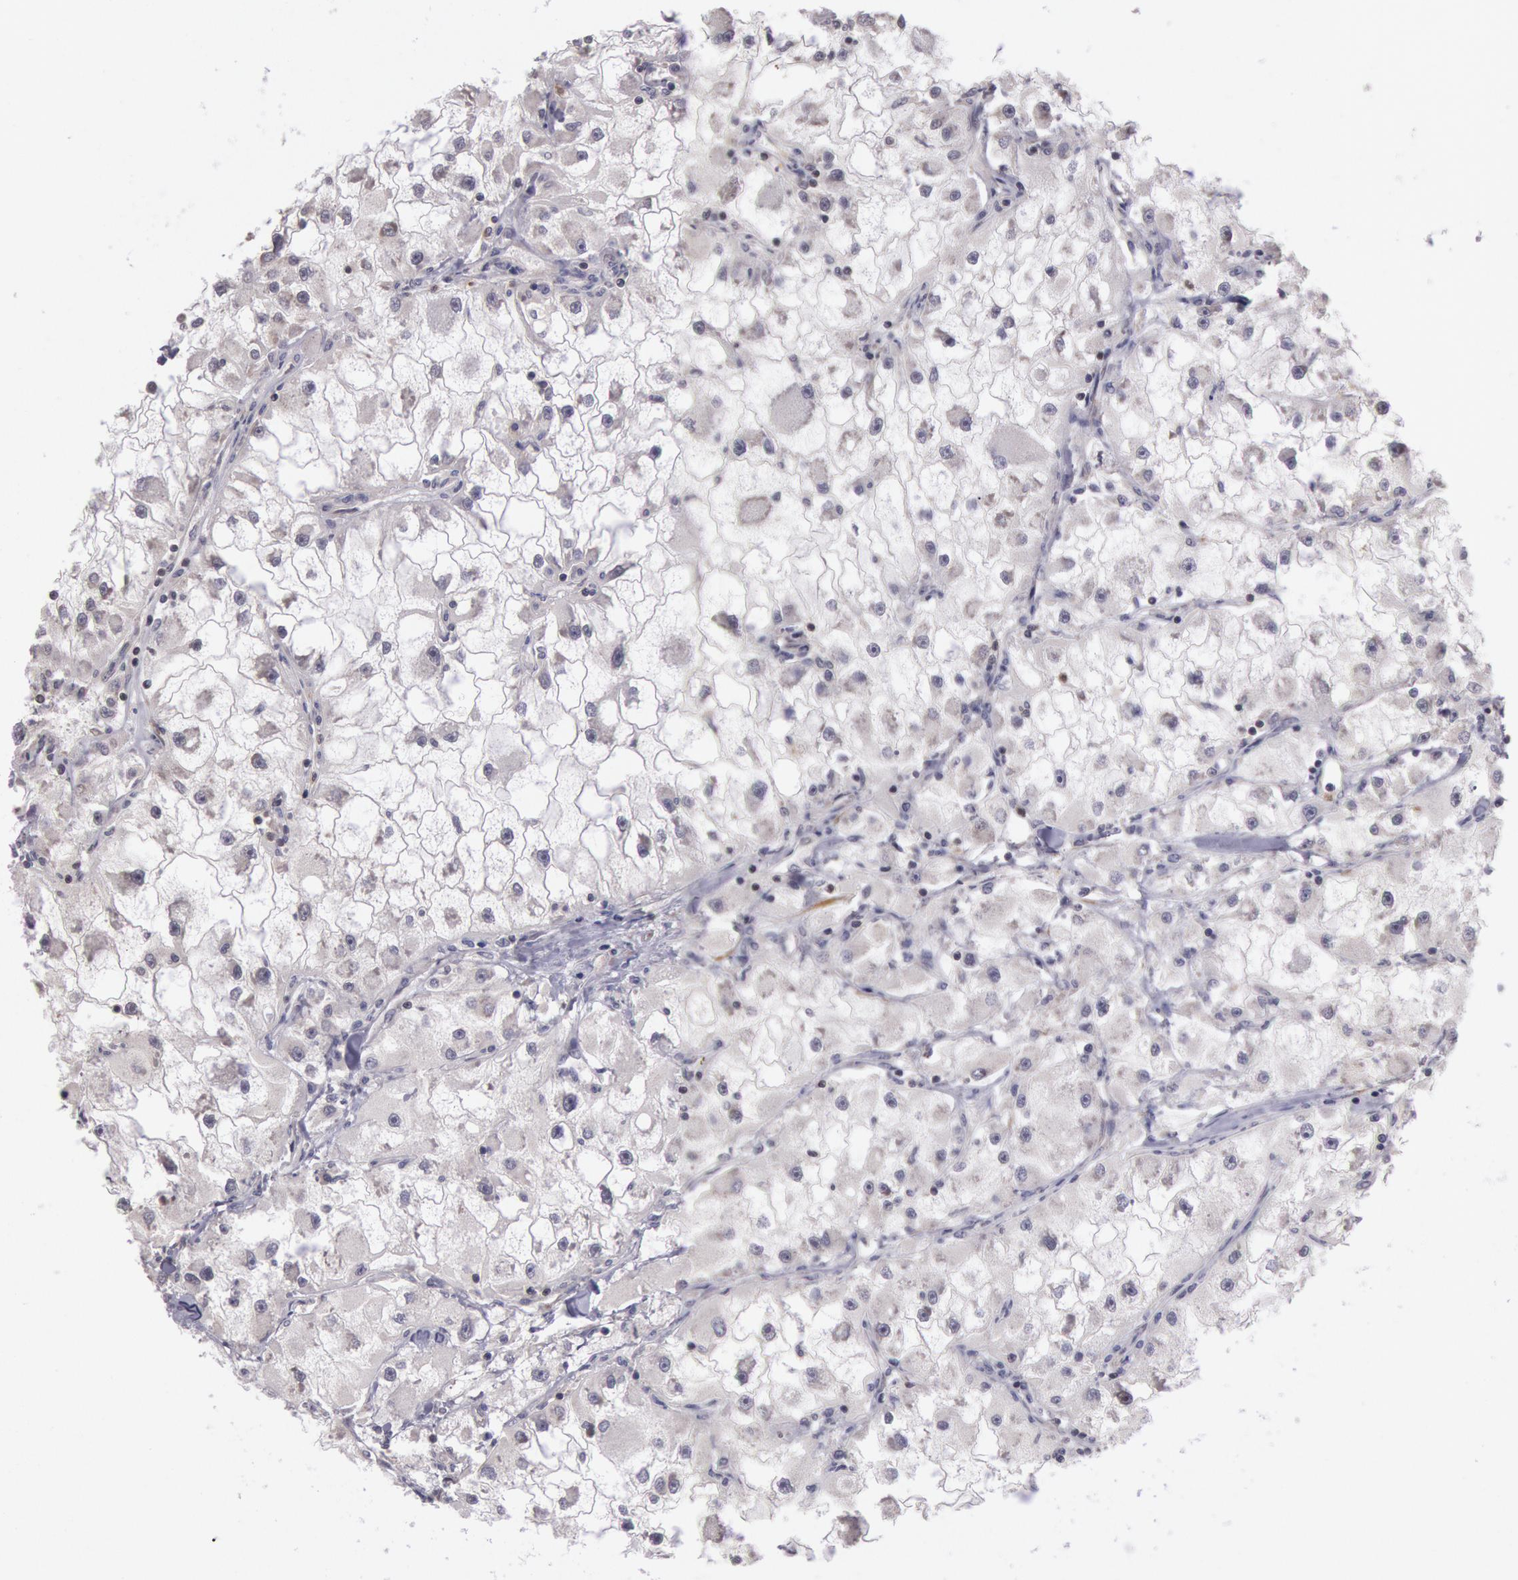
{"staining": {"intensity": "negative", "quantity": "none", "location": "none"}, "tissue": "renal cancer", "cell_type": "Tumor cells", "image_type": "cancer", "snomed": [{"axis": "morphology", "description": "Adenocarcinoma, NOS"}, {"axis": "topography", "description": "Kidney"}], "caption": "The immunohistochemistry photomicrograph has no significant staining in tumor cells of adenocarcinoma (renal) tissue. (DAB (3,3'-diaminobenzidine) IHC with hematoxylin counter stain).", "gene": "NMT2", "patient": {"sex": "female", "age": 73}}